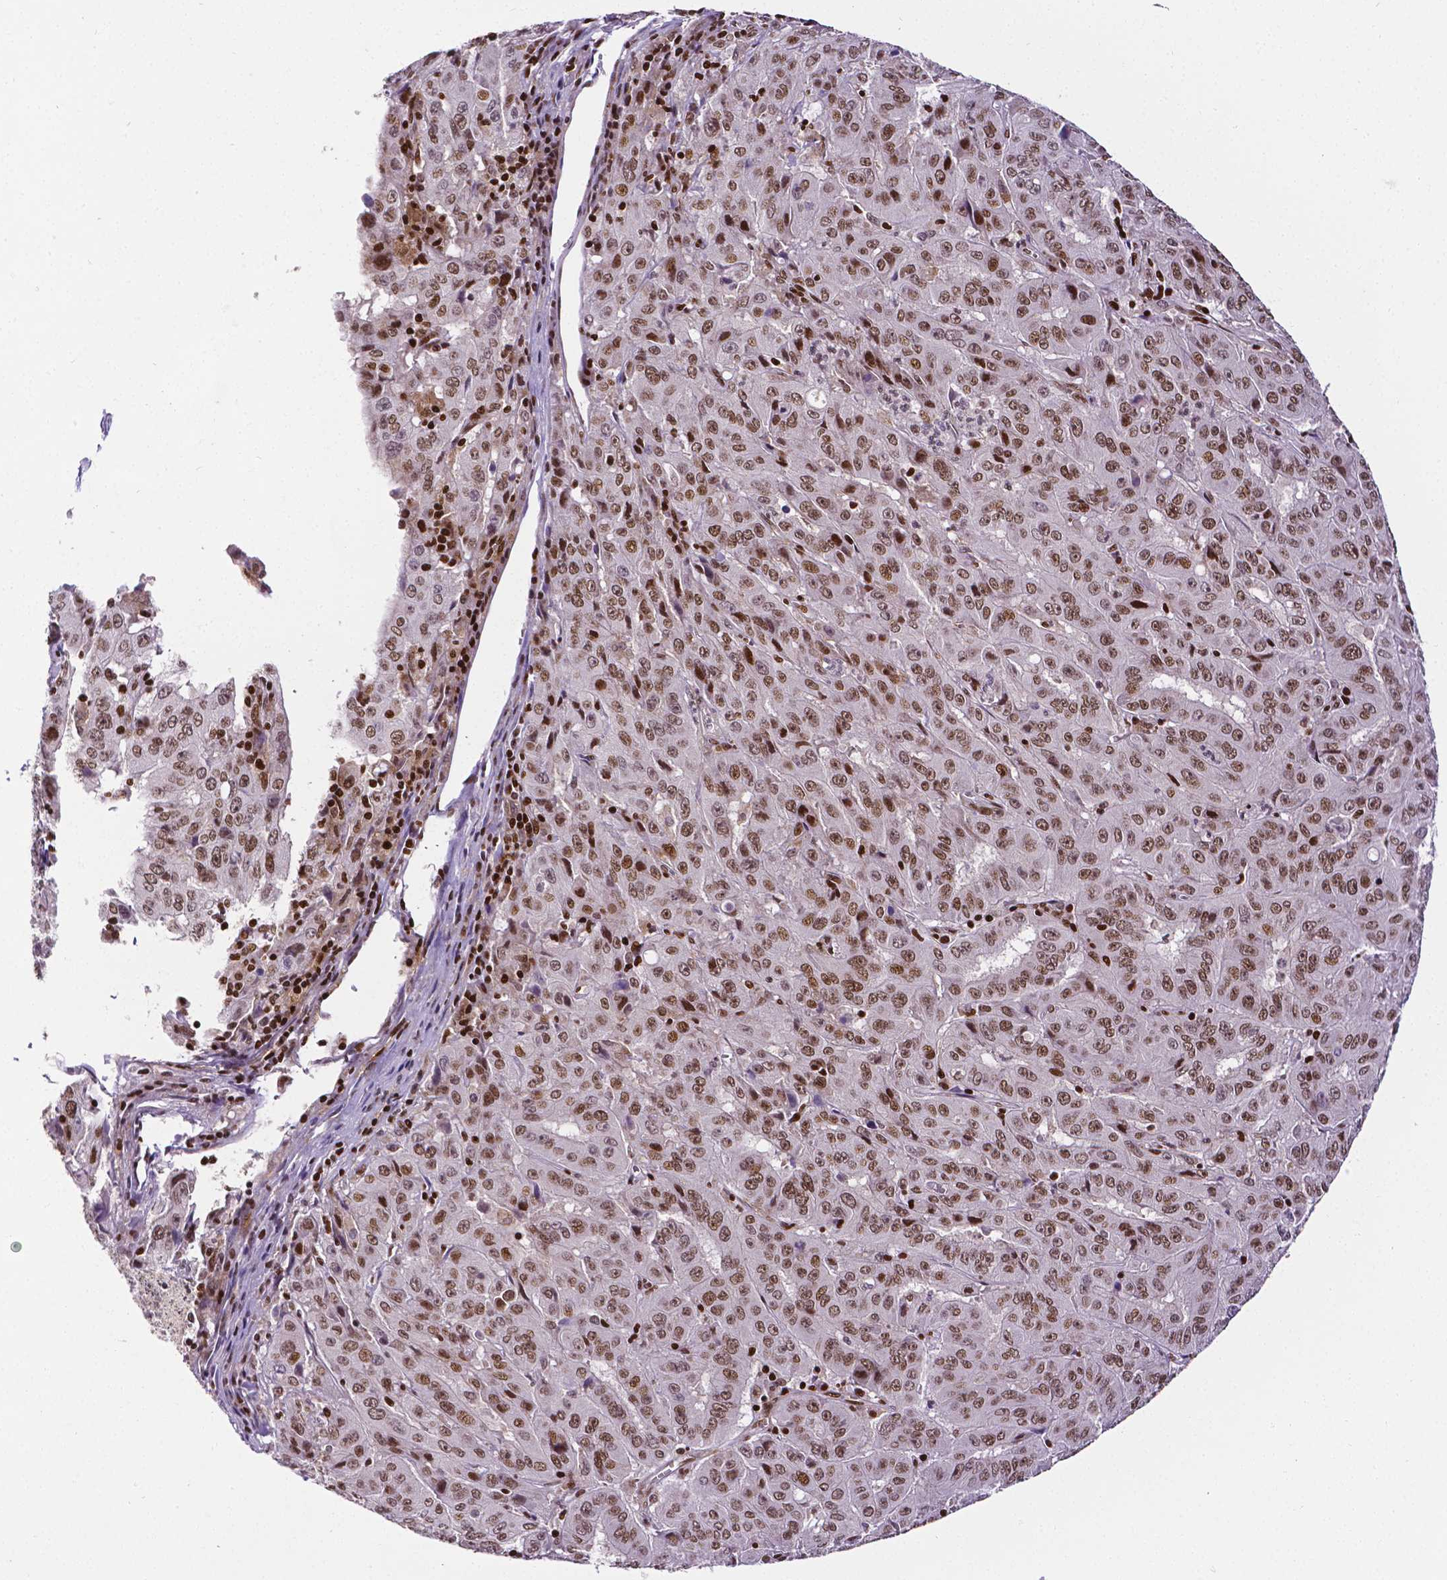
{"staining": {"intensity": "moderate", "quantity": ">75%", "location": "nuclear"}, "tissue": "pancreatic cancer", "cell_type": "Tumor cells", "image_type": "cancer", "snomed": [{"axis": "morphology", "description": "Adenocarcinoma, NOS"}, {"axis": "topography", "description": "Pancreas"}], "caption": "Human pancreatic cancer (adenocarcinoma) stained with a brown dye shows moderate nuclear positive staining in about >75% of tumor cells.", "gene": "CTCF", "patient": {"sex": "male", "age": 63}}